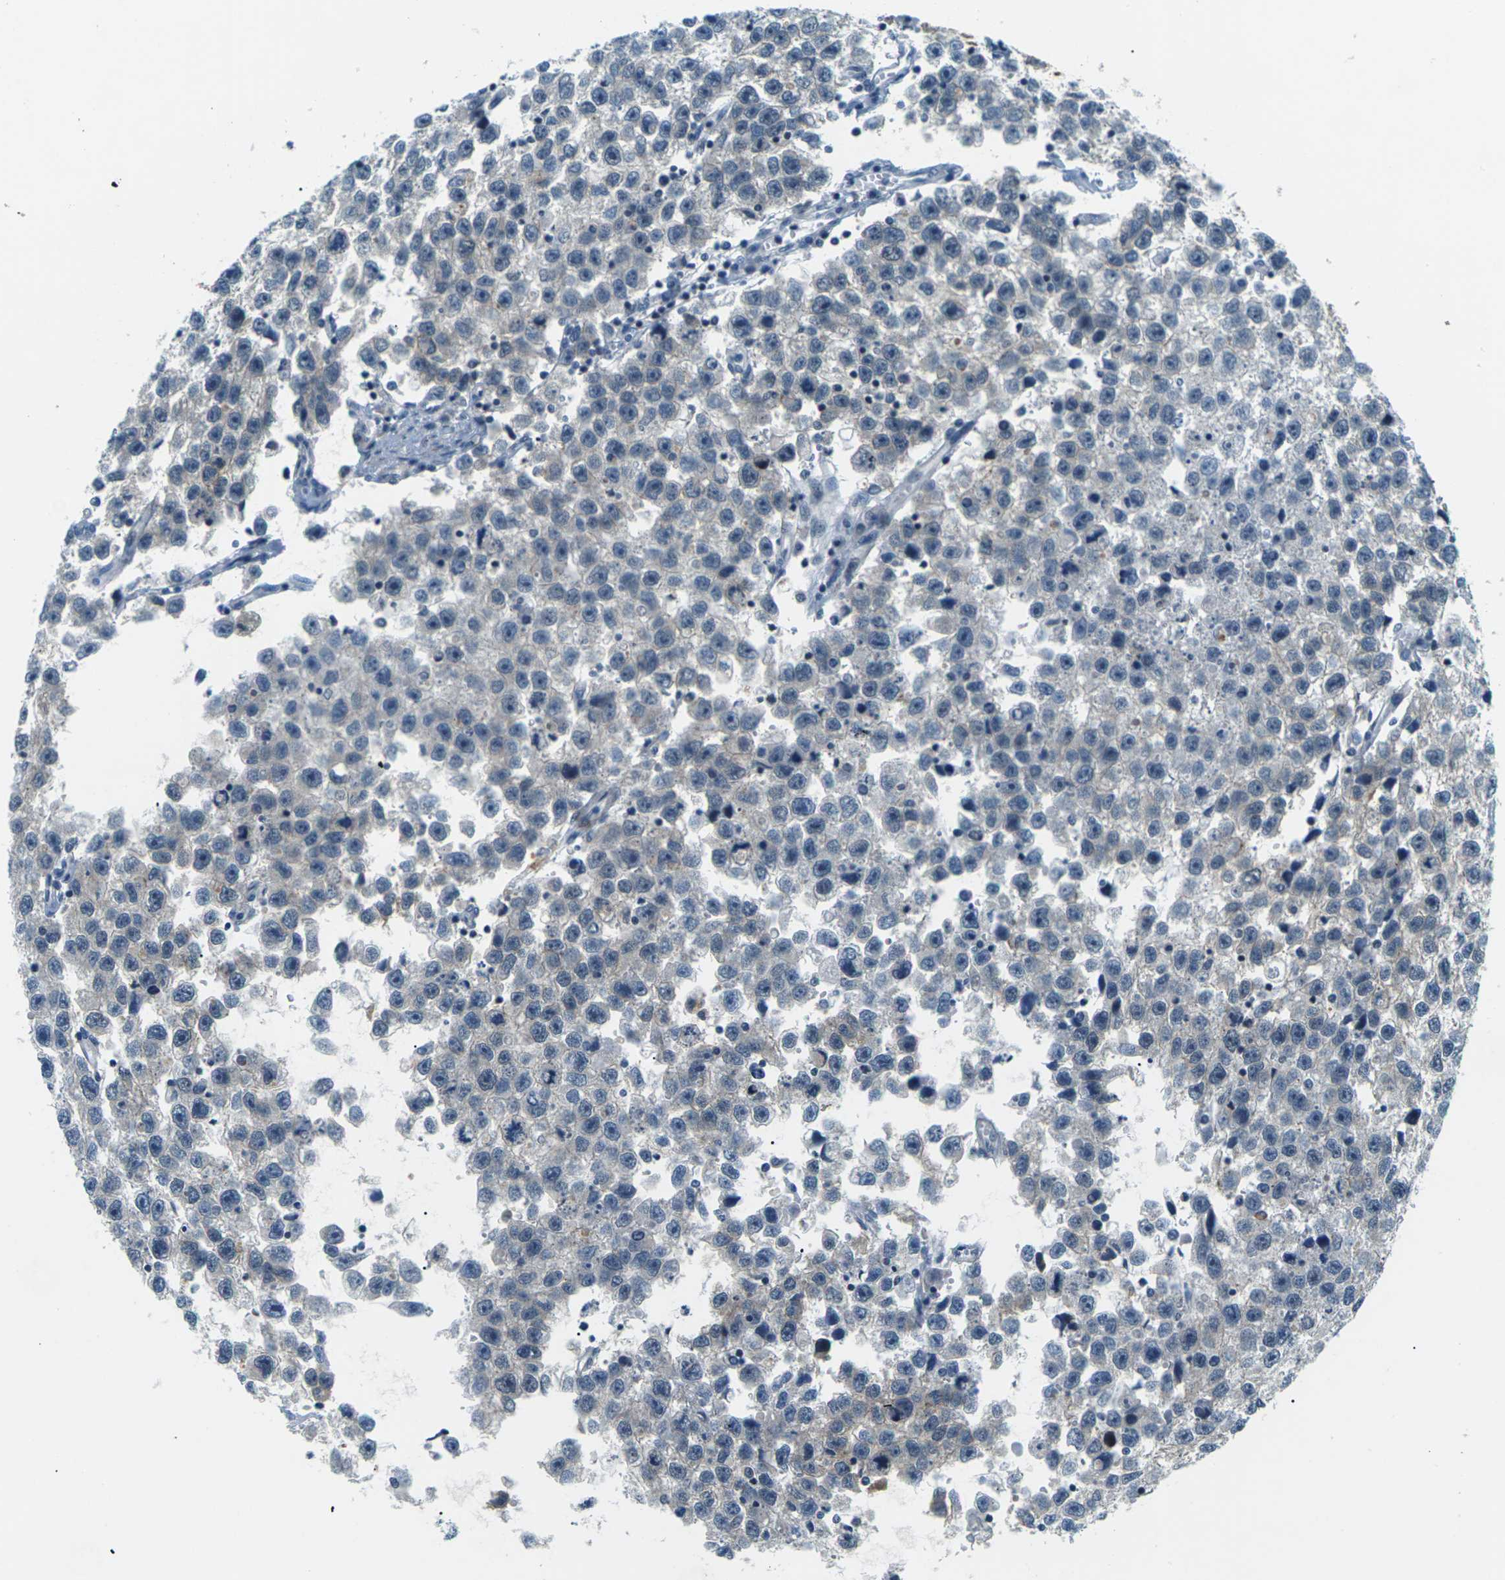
{"staining": {"intensity": "negative", "quantity": "none", "location": "none"}, "tissue": "testis cancer", "cell_type": "Tumor cells", "image_type": "cancer", "snomed": [{"axis": "morphology", "description": "Seminoma, NOS"}, {"axis": "topography", "description": "Testis"}], "caption": "Image shows no significant protein positivity in tumor cells of testis cancer (seminoma). (Brightfield microscopy of DAB (3,3'-diaminobenzidine) immunohistochemistry at high magnification).", "gene": "SLC13A3", "patient": {"sex": "male", "age": 33}}